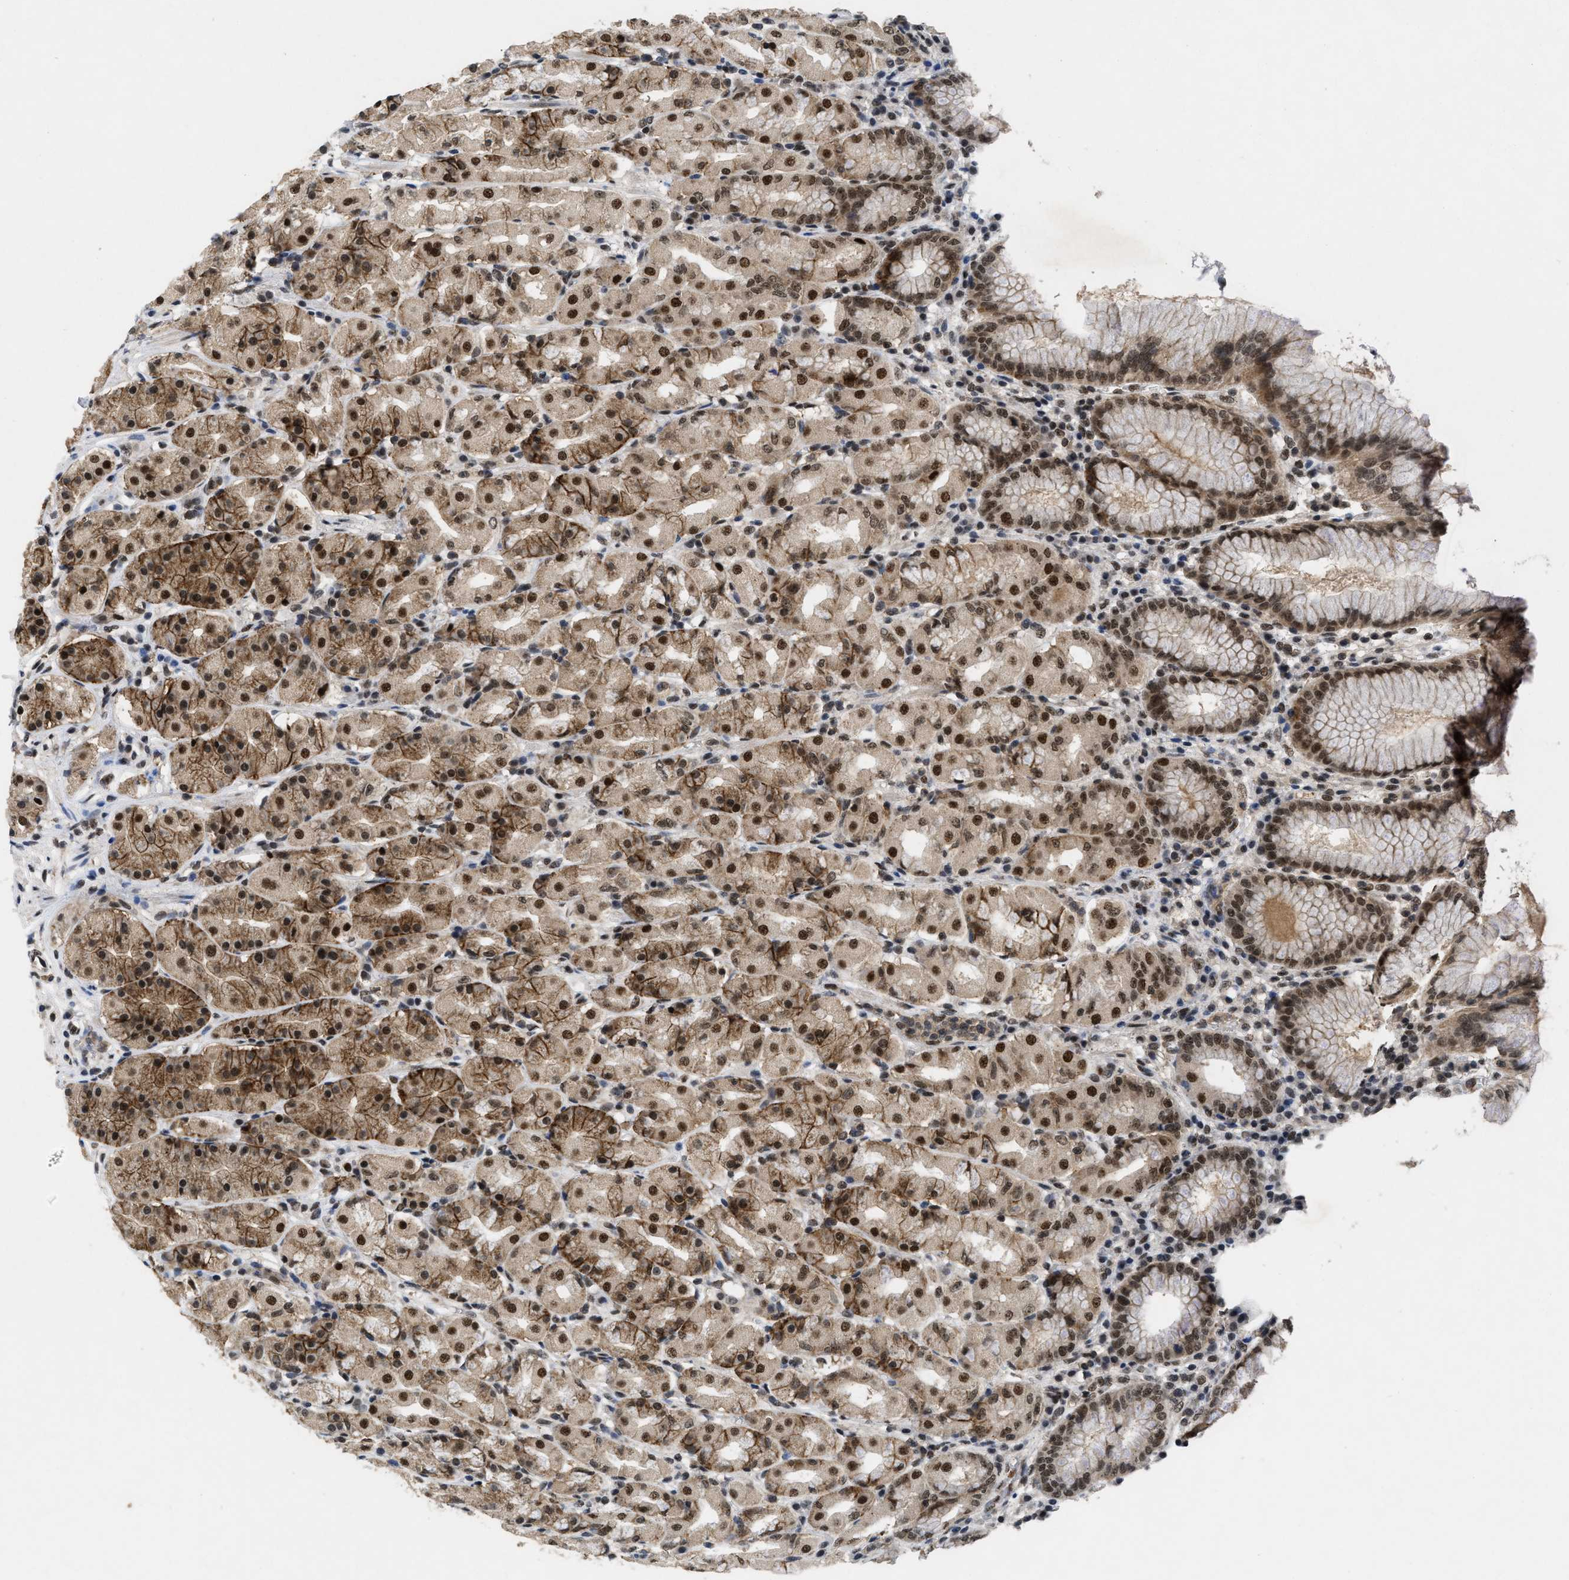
{"staining": {"intensity": "moderate", "quantity": ">75%", "location": "cytoplasmic/membranous,nuclear"}, "tissue": "stomach", "cell_type": "Glandular cells", "image_type": "normal", "snomed": [{"axis": "morphology", "description": "Normal tissue, NOS"}, {"axis": "topography", "description": "Stomach"}, {"axis": "topography", "description": "Stomach, lower"}], "caption": "IHC (DAB) staining of normal human stomach shows moderate cytoplasmic/membranous,nuclear protein expression in about >75% of glandular cells. The protein of interest is shown in brown color, while the nuclei are stained blue.", "gene": "ZNF346", "patient": {"sex": "female", "age": 56}}